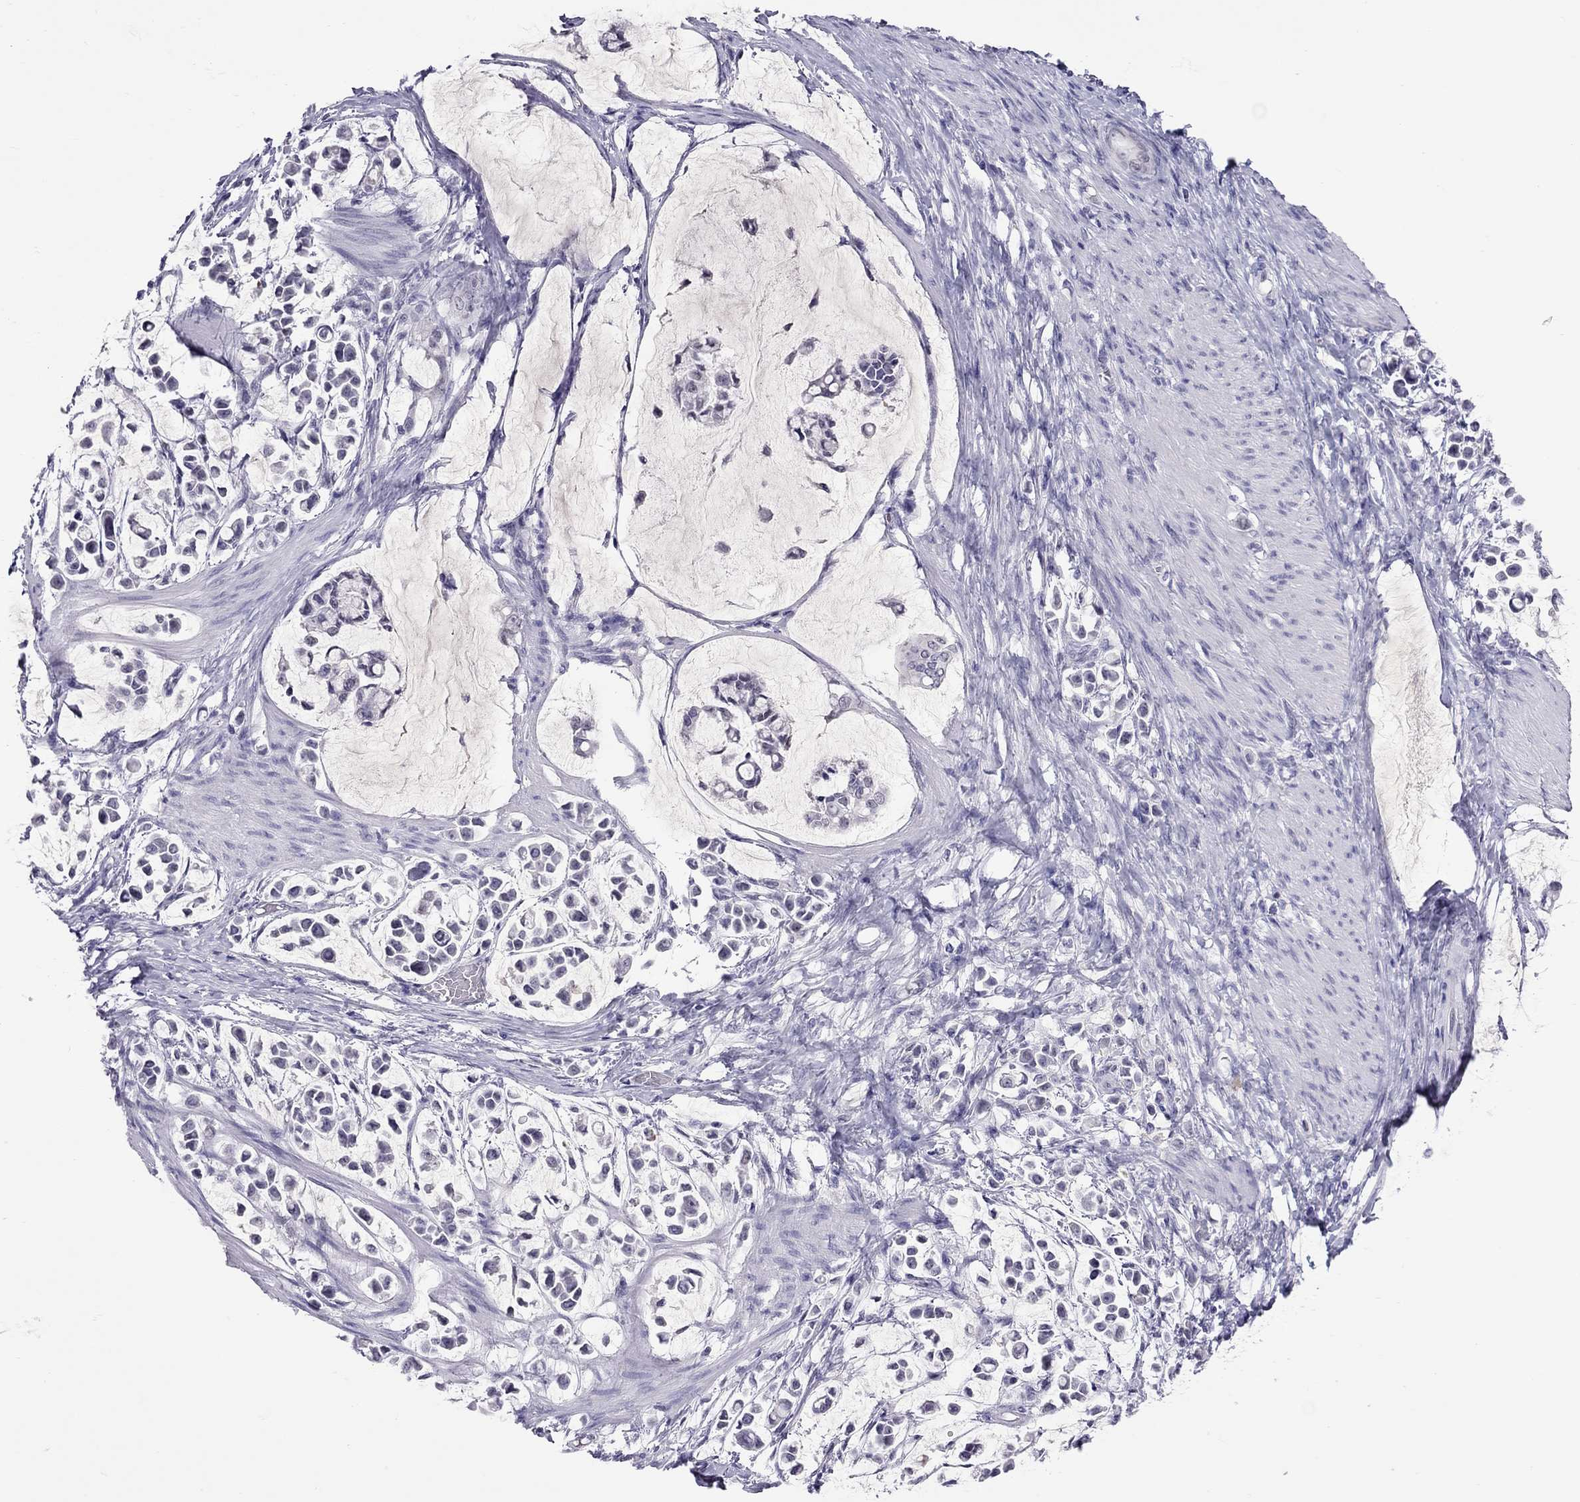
{"staining": {"intensity": "negative", "quantity": "none", "location": "none"}, "tissue": "stomach cancer", "cell_type": "Tumor cells", "image_type": "cancer", "snomed": [{"axis": "morphology", "description": "Adenocarcinoma, NOS"}, {"axis": "topography", "description": "Stomach"}], "caption": "IHC image of neoplastic tissue: stomach cancer (adenocarcinoma) stained with DAB (3,3'-diaminobenzidine) exhibits no significant protein expression in tumor cells.", "gene": "CHRNB3", "patient": {"sex": "male", "age": 82}}